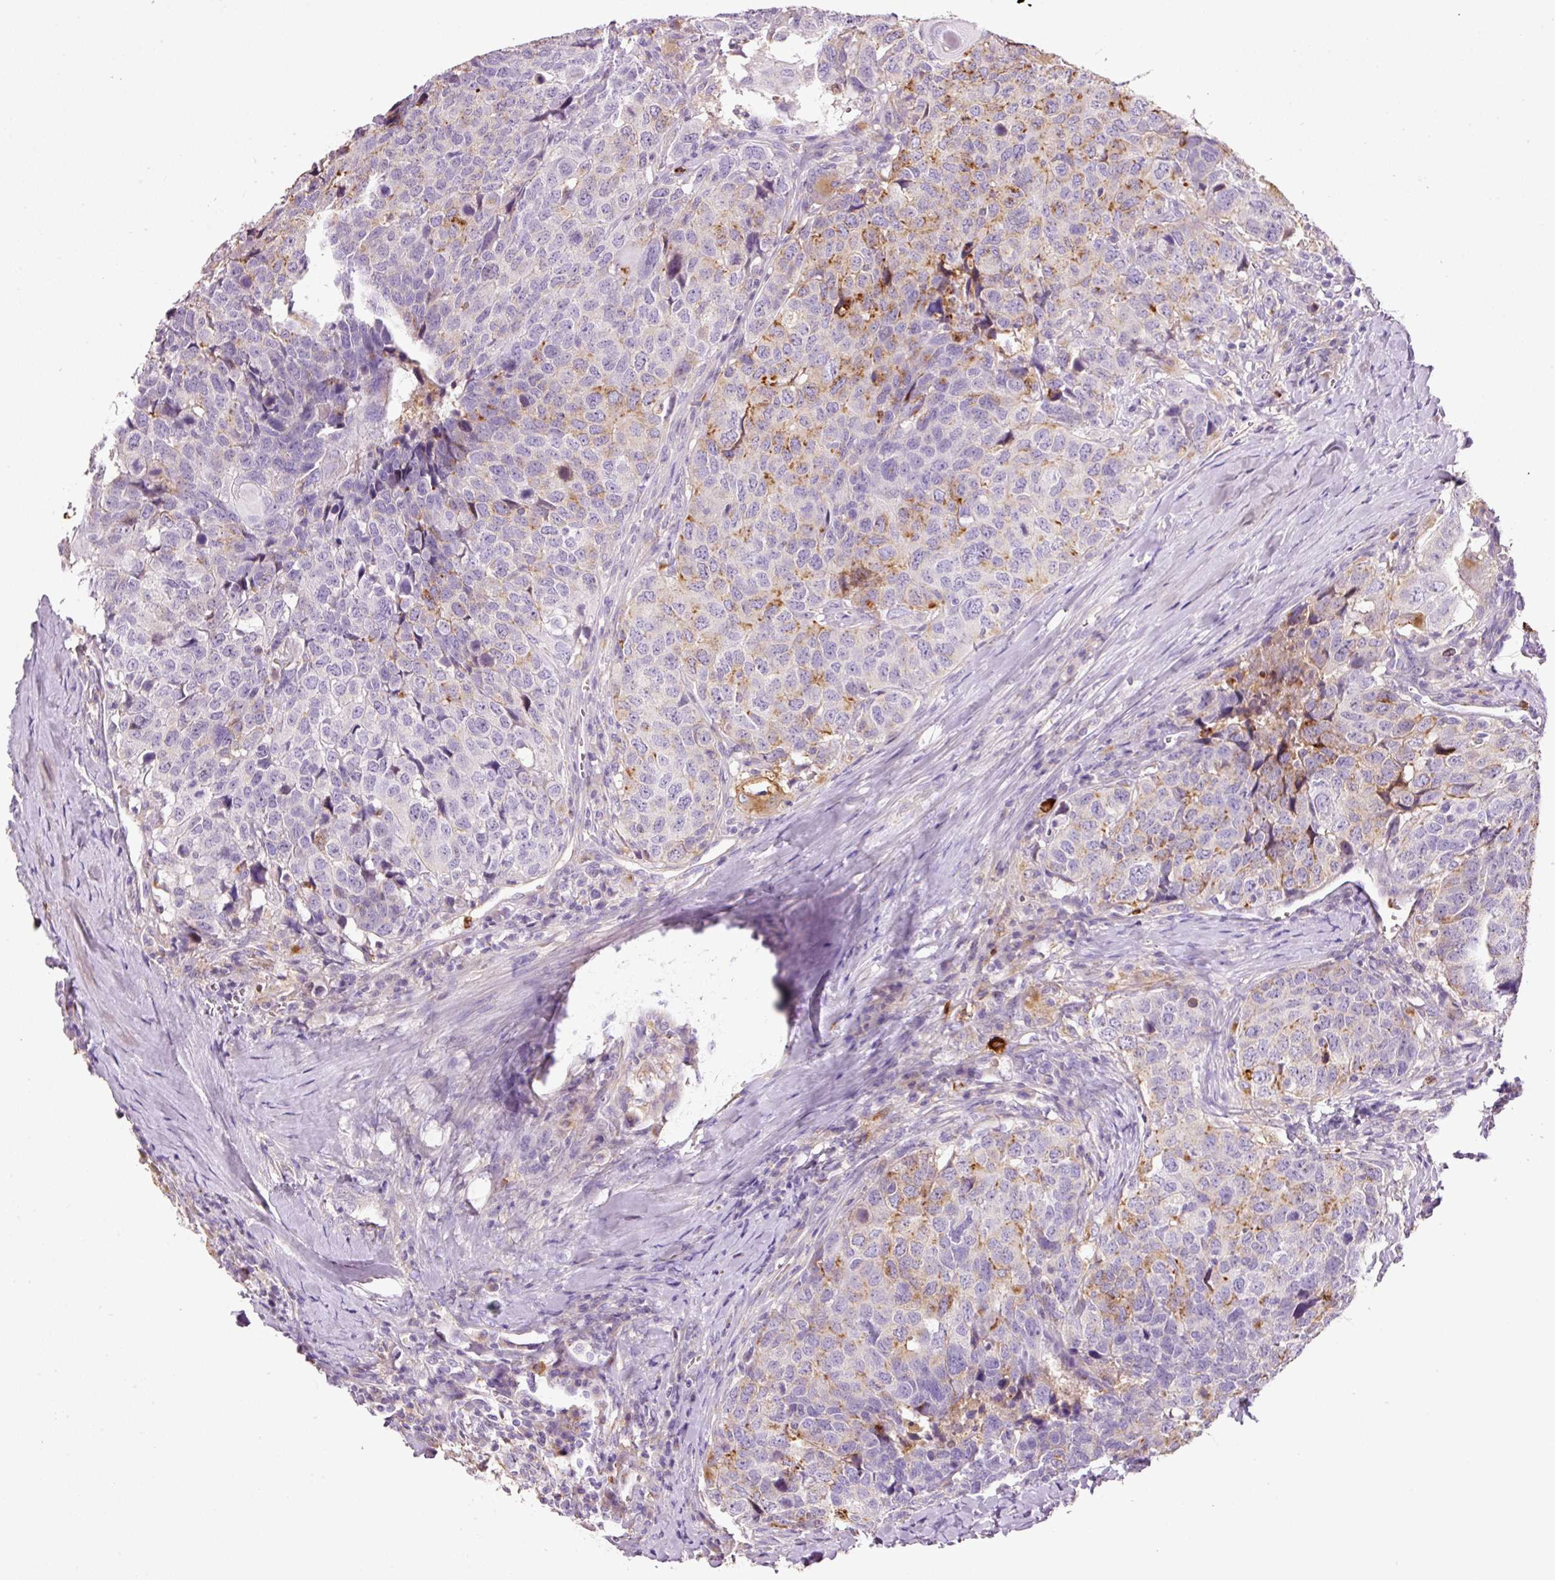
{"staining": {"intensity": "moderate", "quantity": "<25%", "location": "cytoplasmic/membranous"}, "tissue": "head and neck cancer", "cell_type": "Tumor cells", "image_type": "cancer", "snomed": [{"axis": "morphology", "description": "Squamous cell carcinoma, NOS"}, {"axis": "topography", "description": "Head-Neck"}], "caption": "Protein staining displays moderate cytoplasmic/membranous positivity in approximately <25% of tumor cells in head and neck cancer.", "gene": "TMC8", "patient": {"sex": "male", "age": 66}}